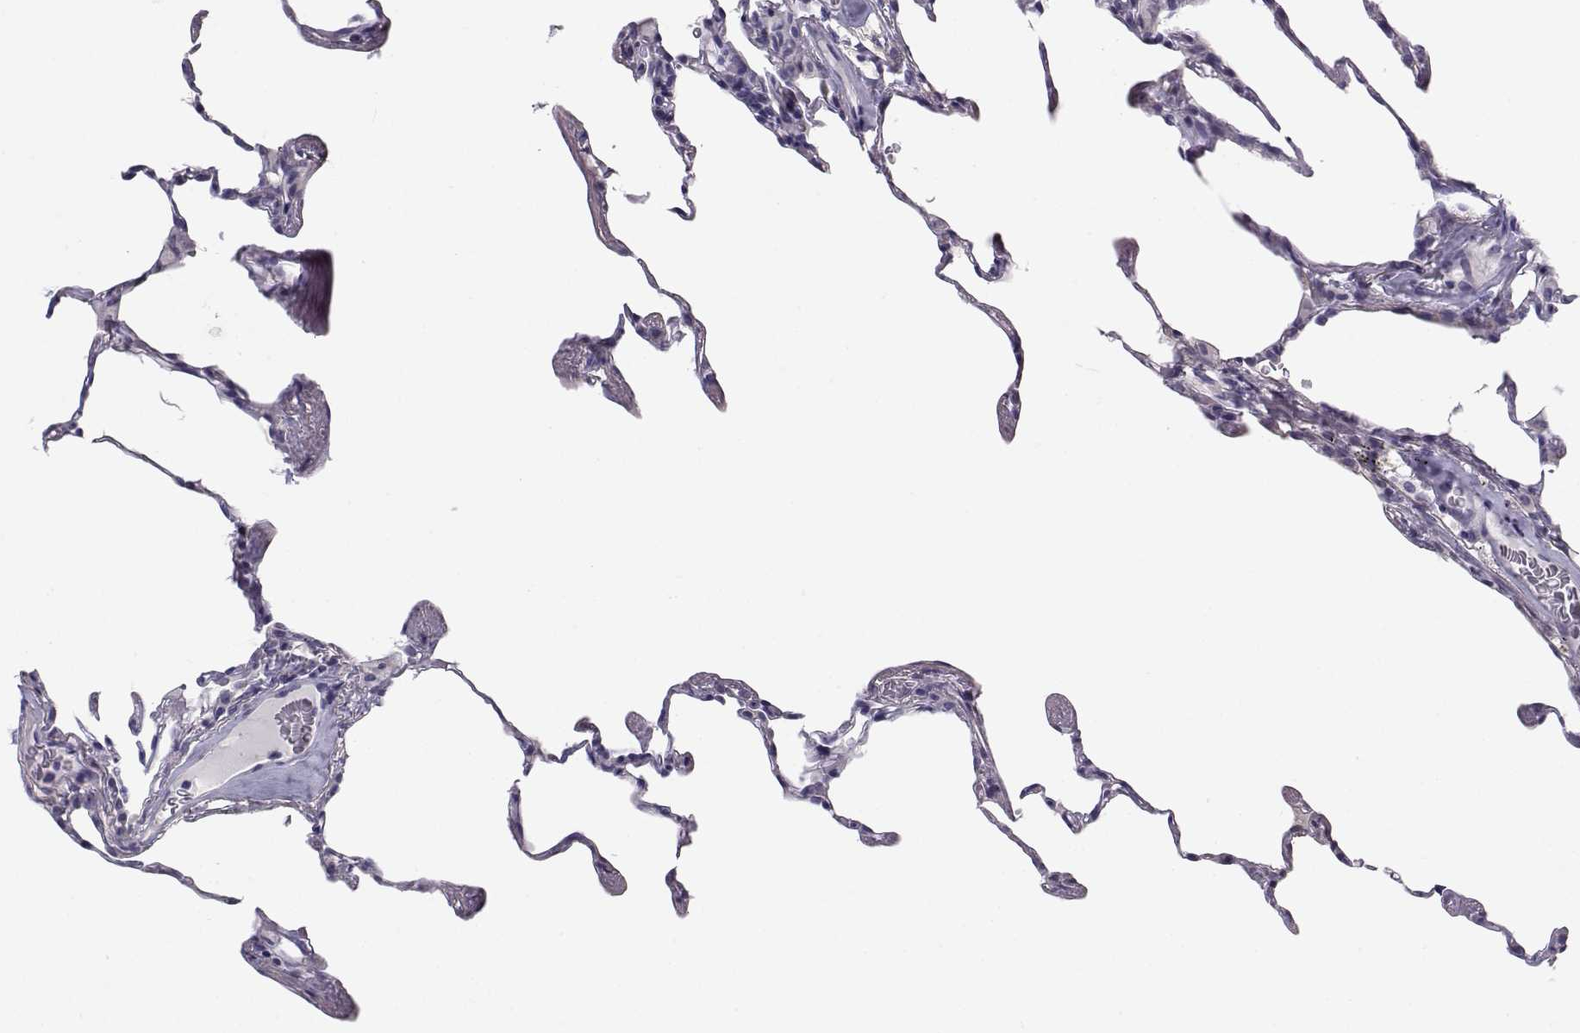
{"staining": {"intensity": "negative", "quantity": "none", "location": "none"}, "tissue": "lung", "cell_type": "Alveolar cells", "image_type": "normal", "snomed": [{"axis": "morphology", "description": "Normal tissue, NOS"}, {"axis": "topography", "description": "Lung"}], "caption": "DAB immunohistochemical staining of normal human lung shows no significant expression in alveolar cells.", "gene": "KCNMB4", "patient": {"sex": "female", "age": 57}}